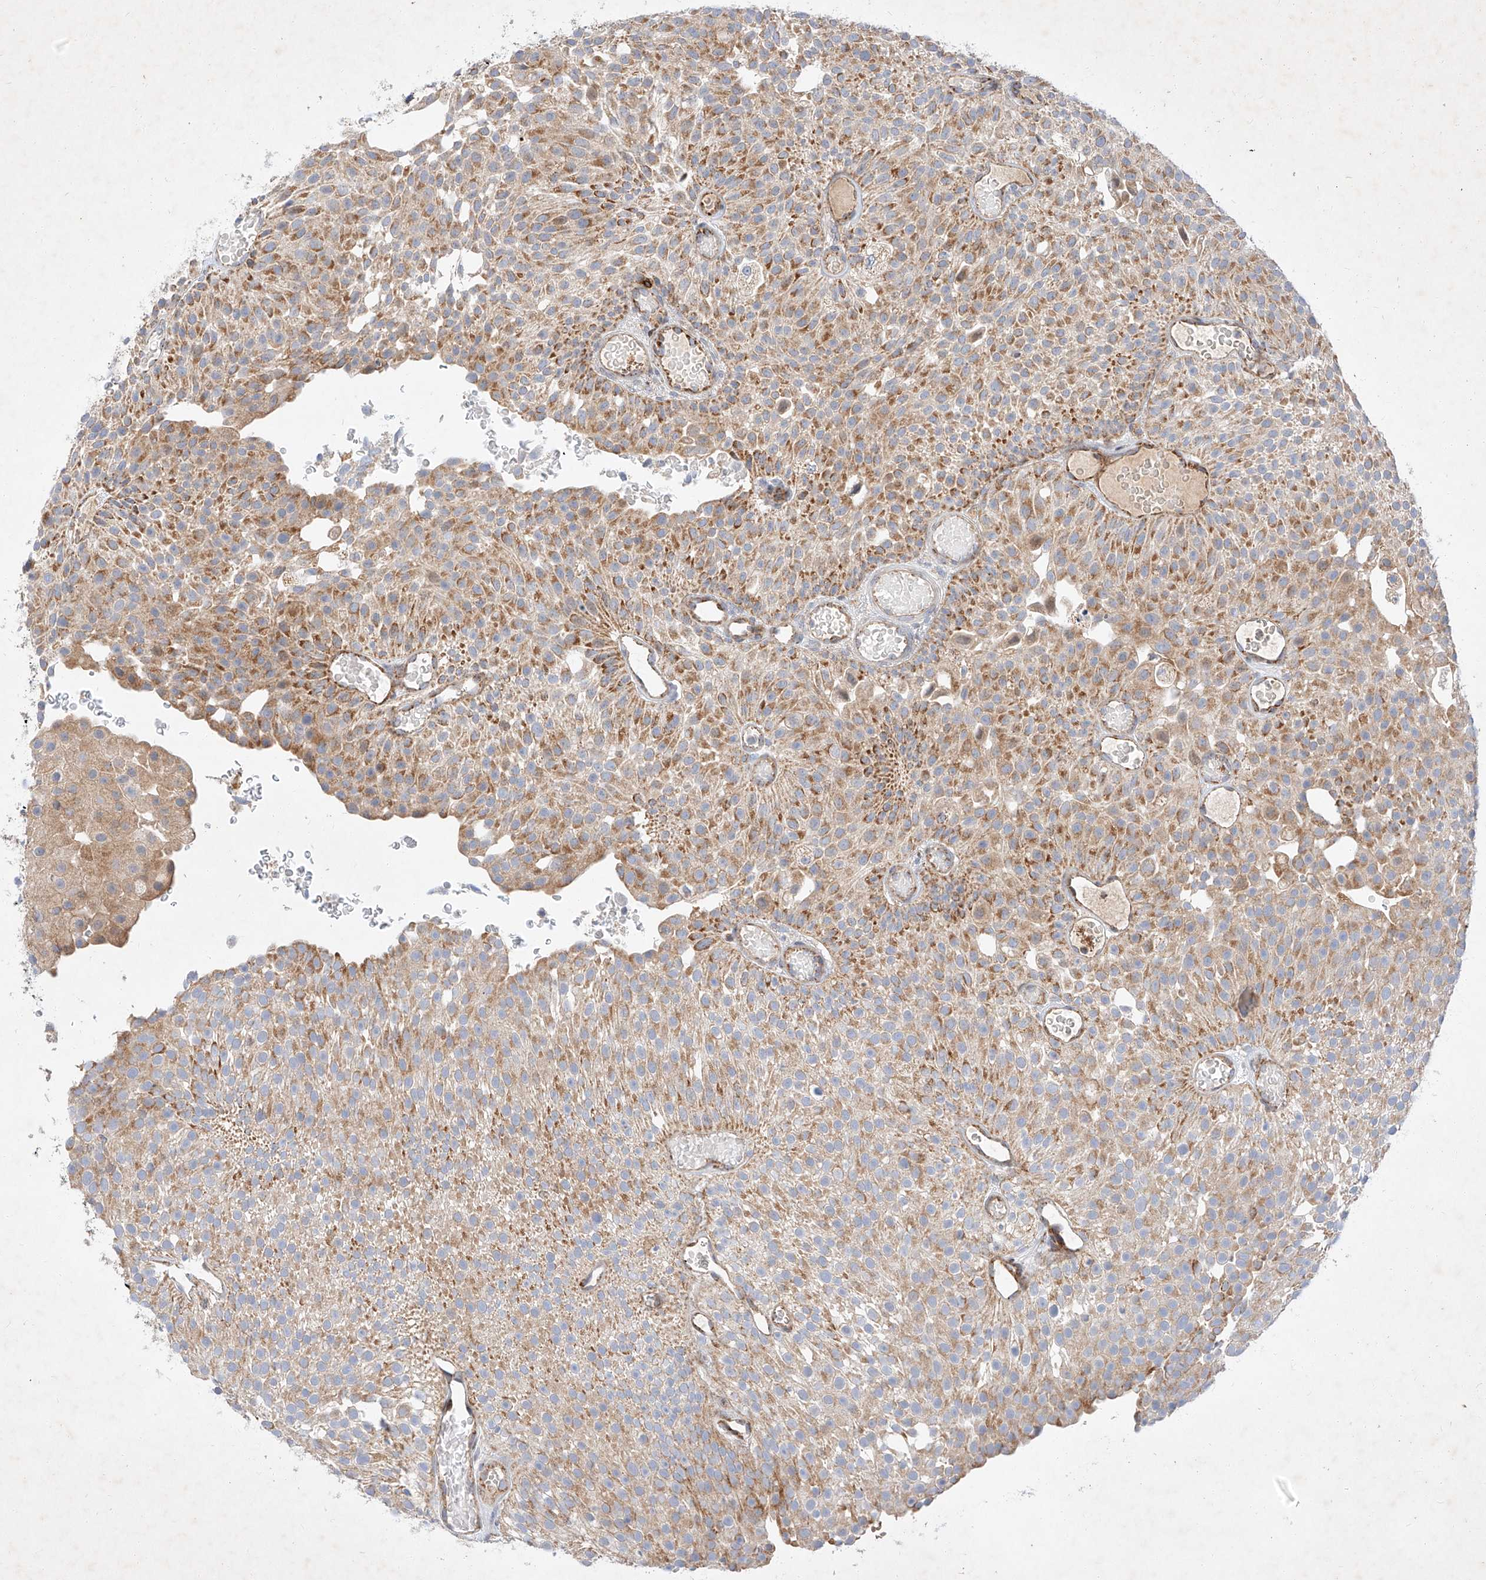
{"staining": {"intensity": "moderate", "quantity": ">75%", "location": "cytoplasmic/membranous"}, "tissue": "urothelial cancer", "cell_type": "Tumor cells", "image_type": "cancer", "snomed": [{"axis": "morphology", "description": "Urothelial carcinoma, Low grade"}, {"axis": "topography", "description": "Urinary bladder"}], "caption": "Urothelial carcinoma (low-grade) tissue displays moderate cytoplasmic/membranous staining in approximately >75% of tumor cells", "gene": "OSGEPL1", "patient": {"sex": "male", "age": 78}}